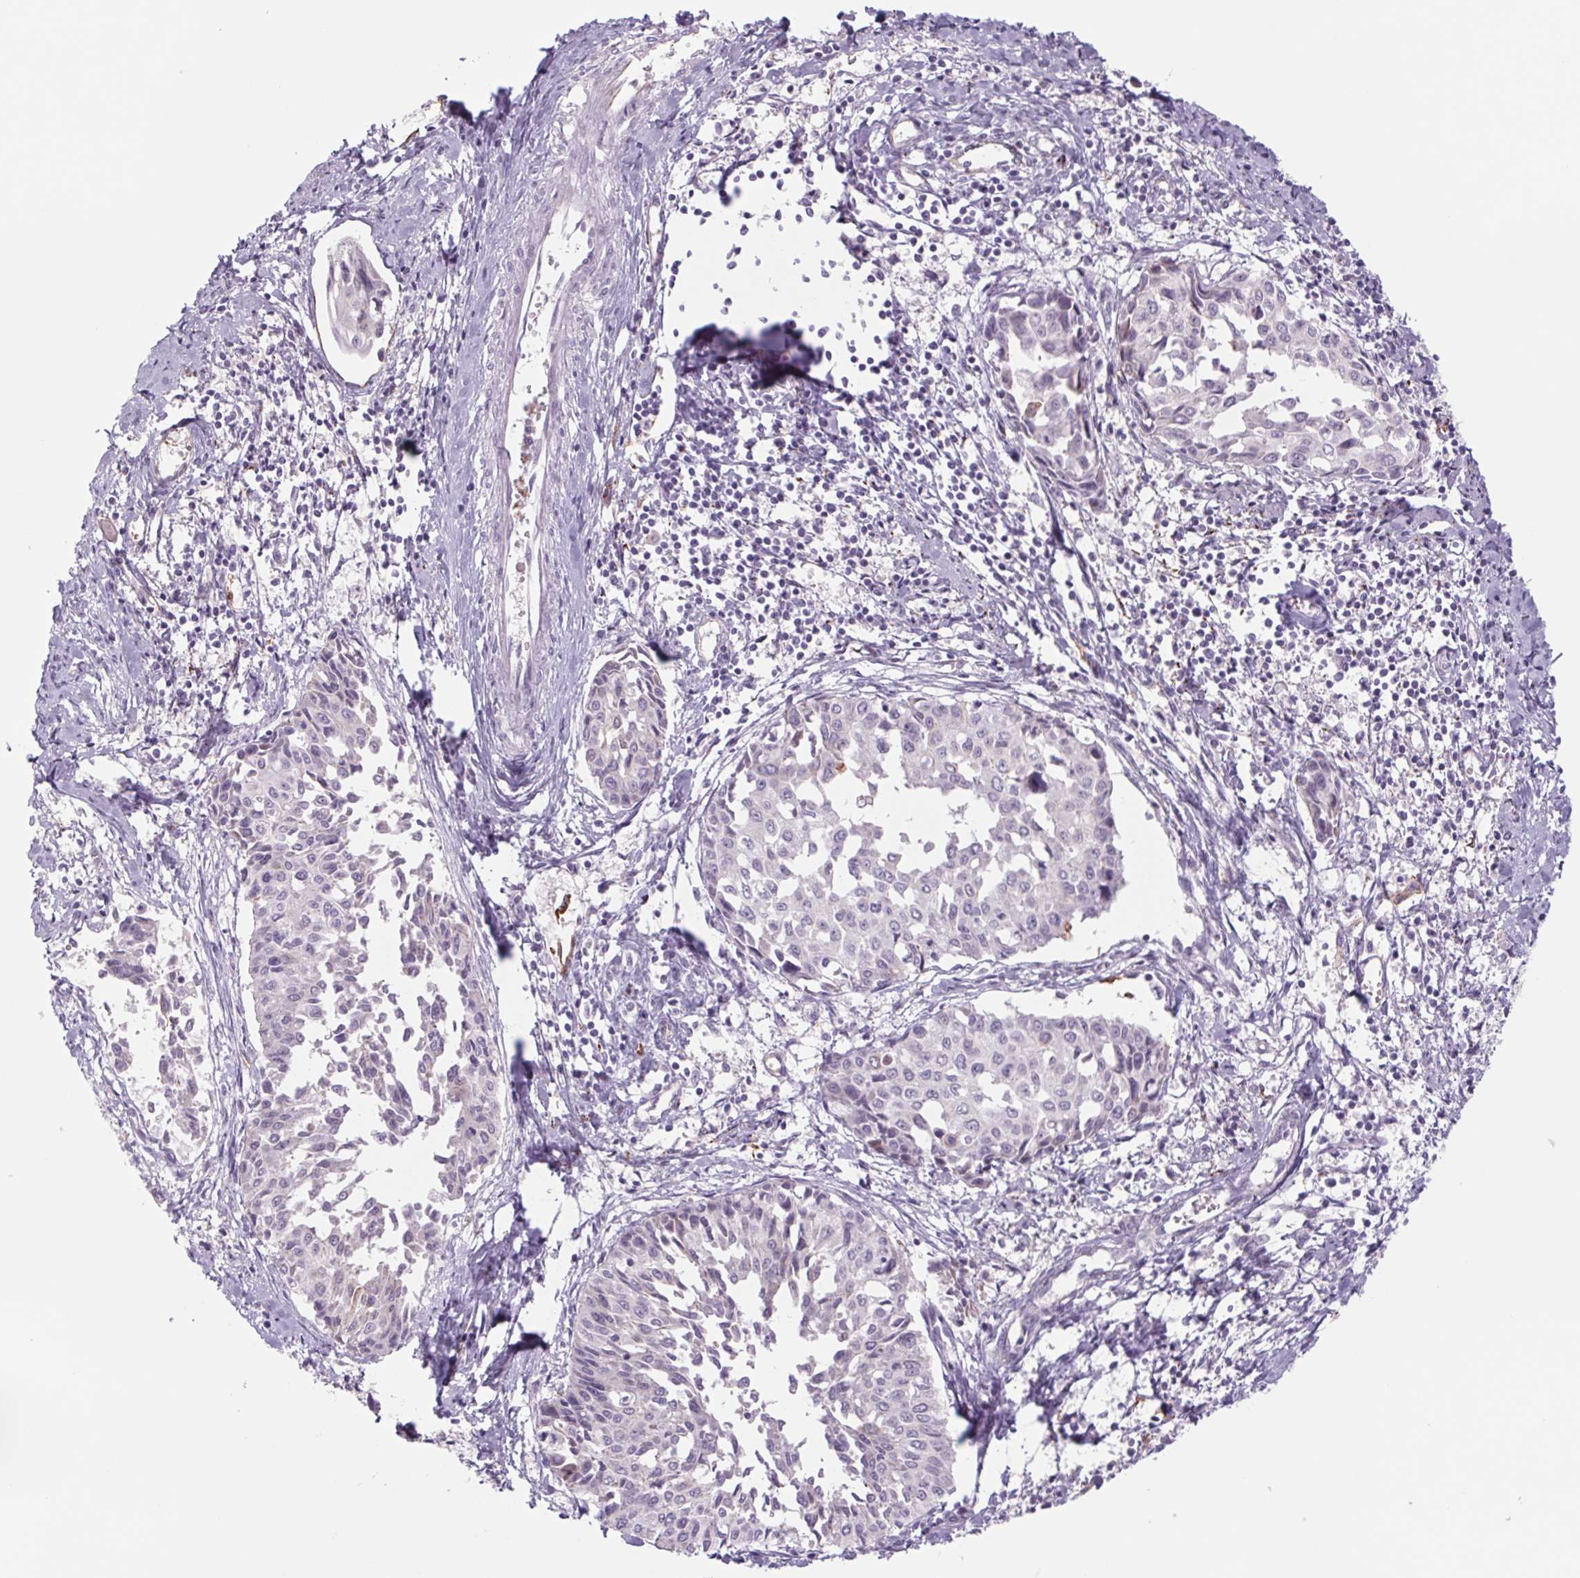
{"staining": {"intensity": "negative", "quantity": "none", "location": "none"}, "tissue": "cervical cancer", "cell_type": "Tumor cells", "image_type": "cancer", "snomed": [{"axis": "morphology", "description": "Squamous cell carcinoma, NOS"}, {"axis": "topography", "description": "Cervix"}], "caption": "DAB (3,3'-diaminobenzidine) immunohistochemical staining of human cervical cancer (squamous cell carcinoma) displays no significant staining in tumor cells.", "gene": "MS4A13", "patient": {"sex": "female", "age": 50}}